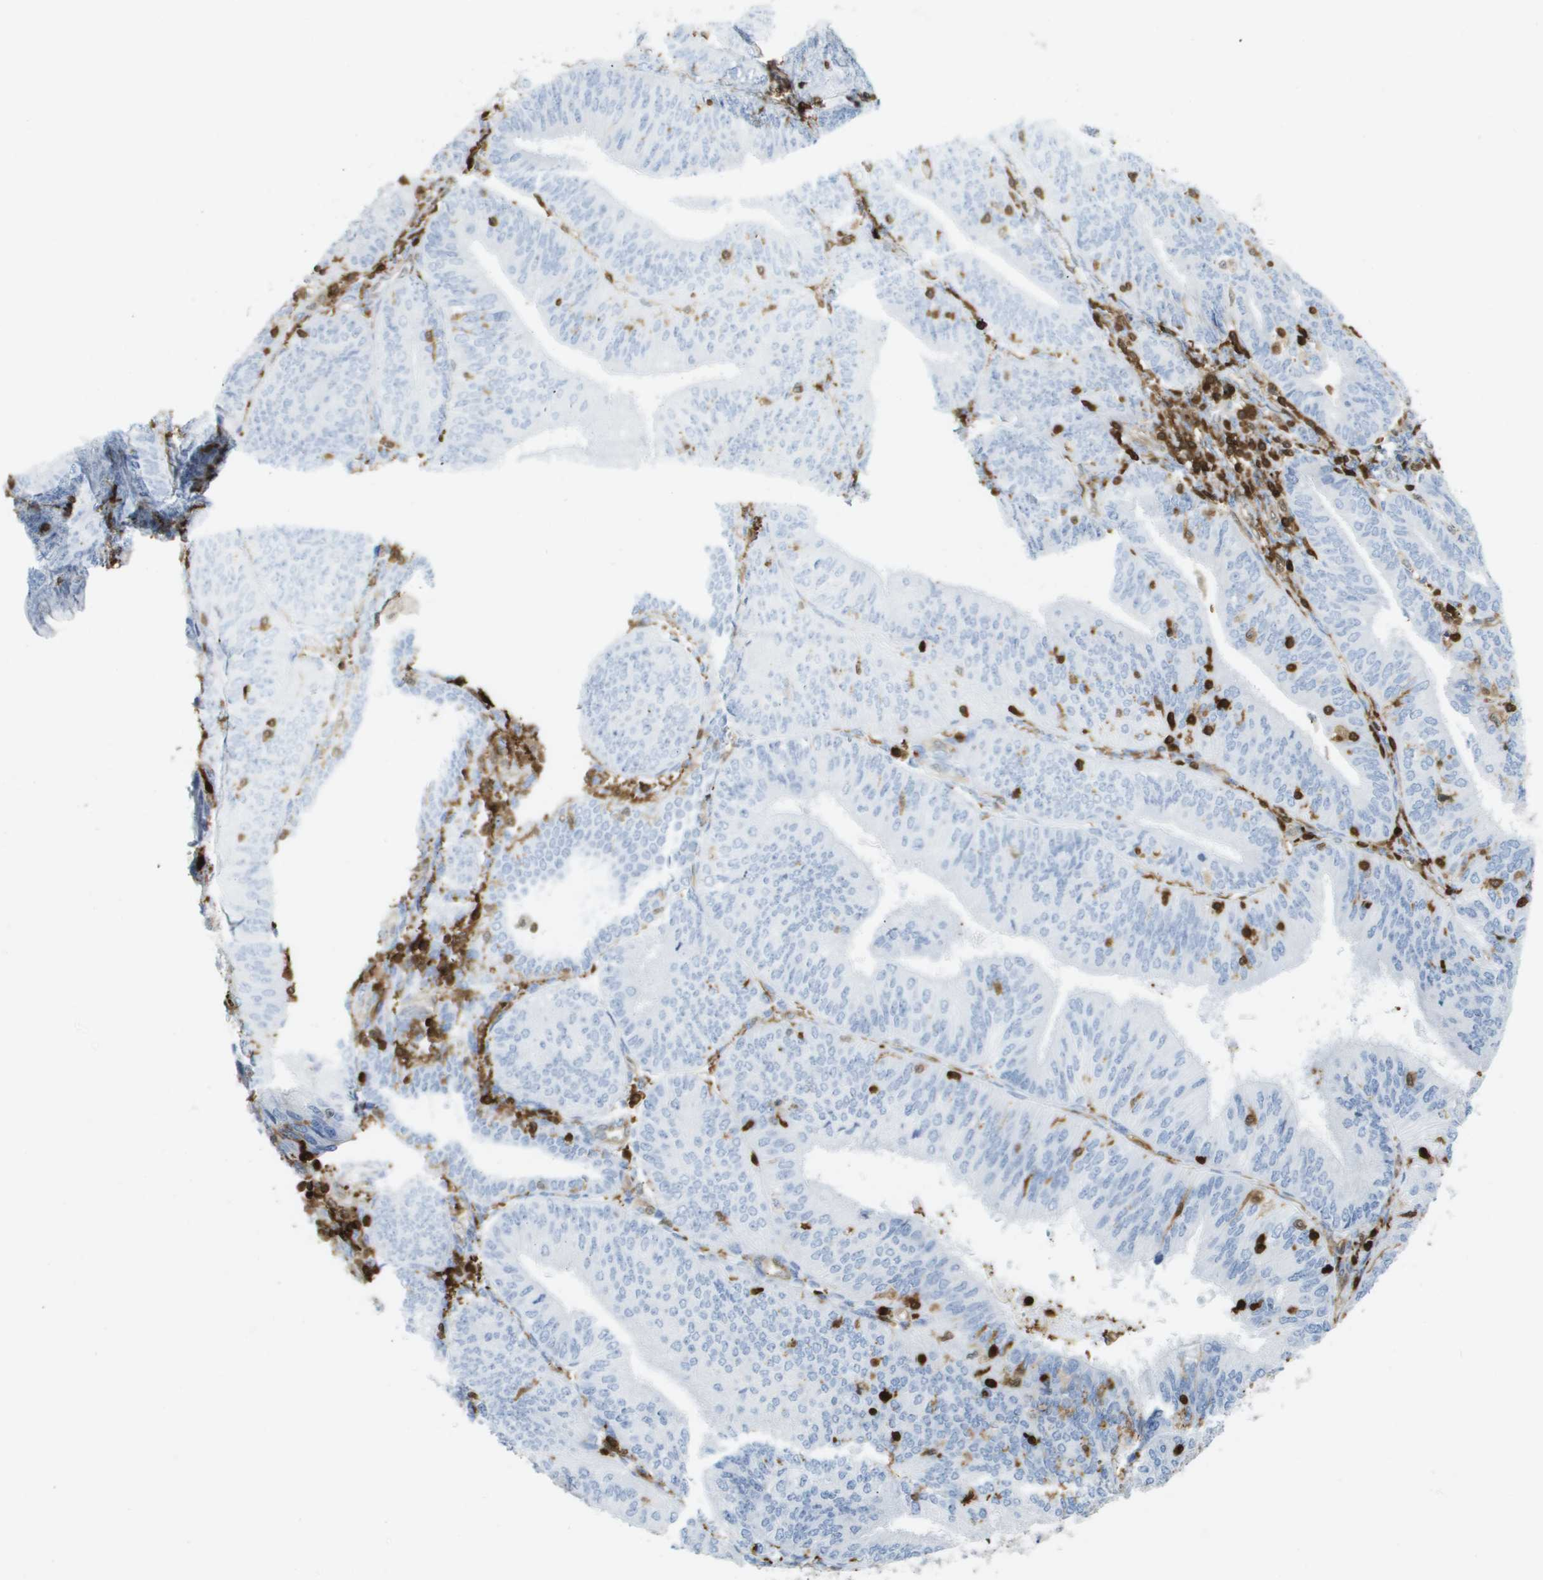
{"staining": {"intensity": "negative", "quantity": "none", "location": "none"}, "tissue": "endometrial cancer", "cell_type": "Tumor cells", "image_type": "cancer", "snomed": [{"axis": "morphology", "description": "Adenocarcinoma, NOS"}, {"axis": "topography", "description": "Endometrium"}], "caption": "The photomicrograph demonstrates no staining of tumor cells in adenocarcinoma (endometrial). Nuclei are stained in blue.", "gene": "DOCK5", "patient": {"sex": "female", "age": 58}}